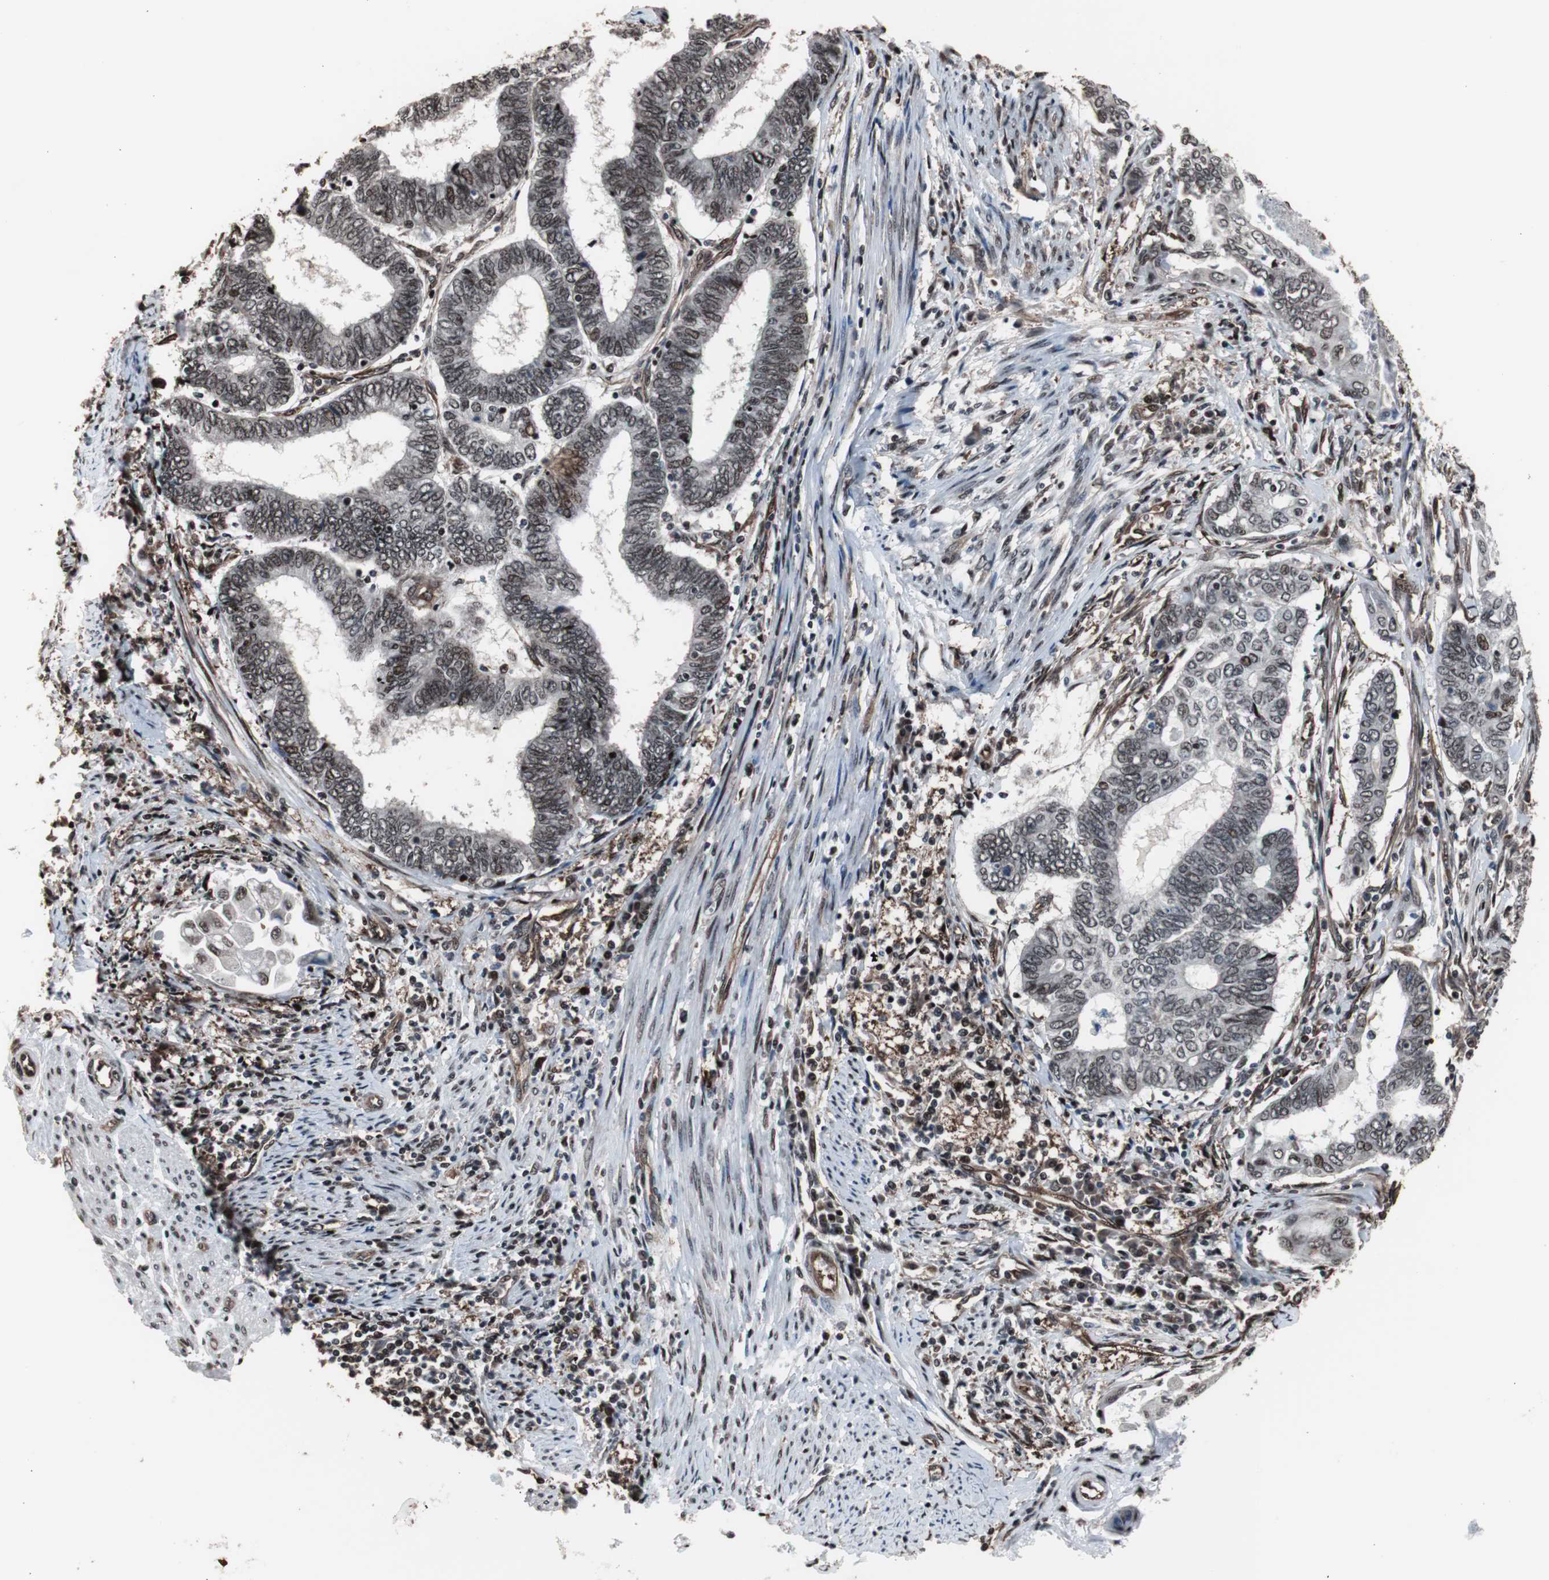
{"staining": {"intensity": "moderate", "quantity": "25%-75%", "location": "nuclear"}, "tissue": "endometrial cancer", "cell_type": "Tumor cells", "image_type": "cancer", "snomed": [{"axis": "morphology", "description": "Adenocarcinoma, NOS"}, {"axis": "topography", "description": "Uterus"}, {"axis": "topography", "description": "Endometrium"}], "caption": "Human endometrial adenocarcinoma stained for a protein (brown) demonstrates moderate nuclear positive positivity in about 25%-75% of tumor cells.", "gene": "POGZ", "patient": {"sex": "female", "age": 70}}